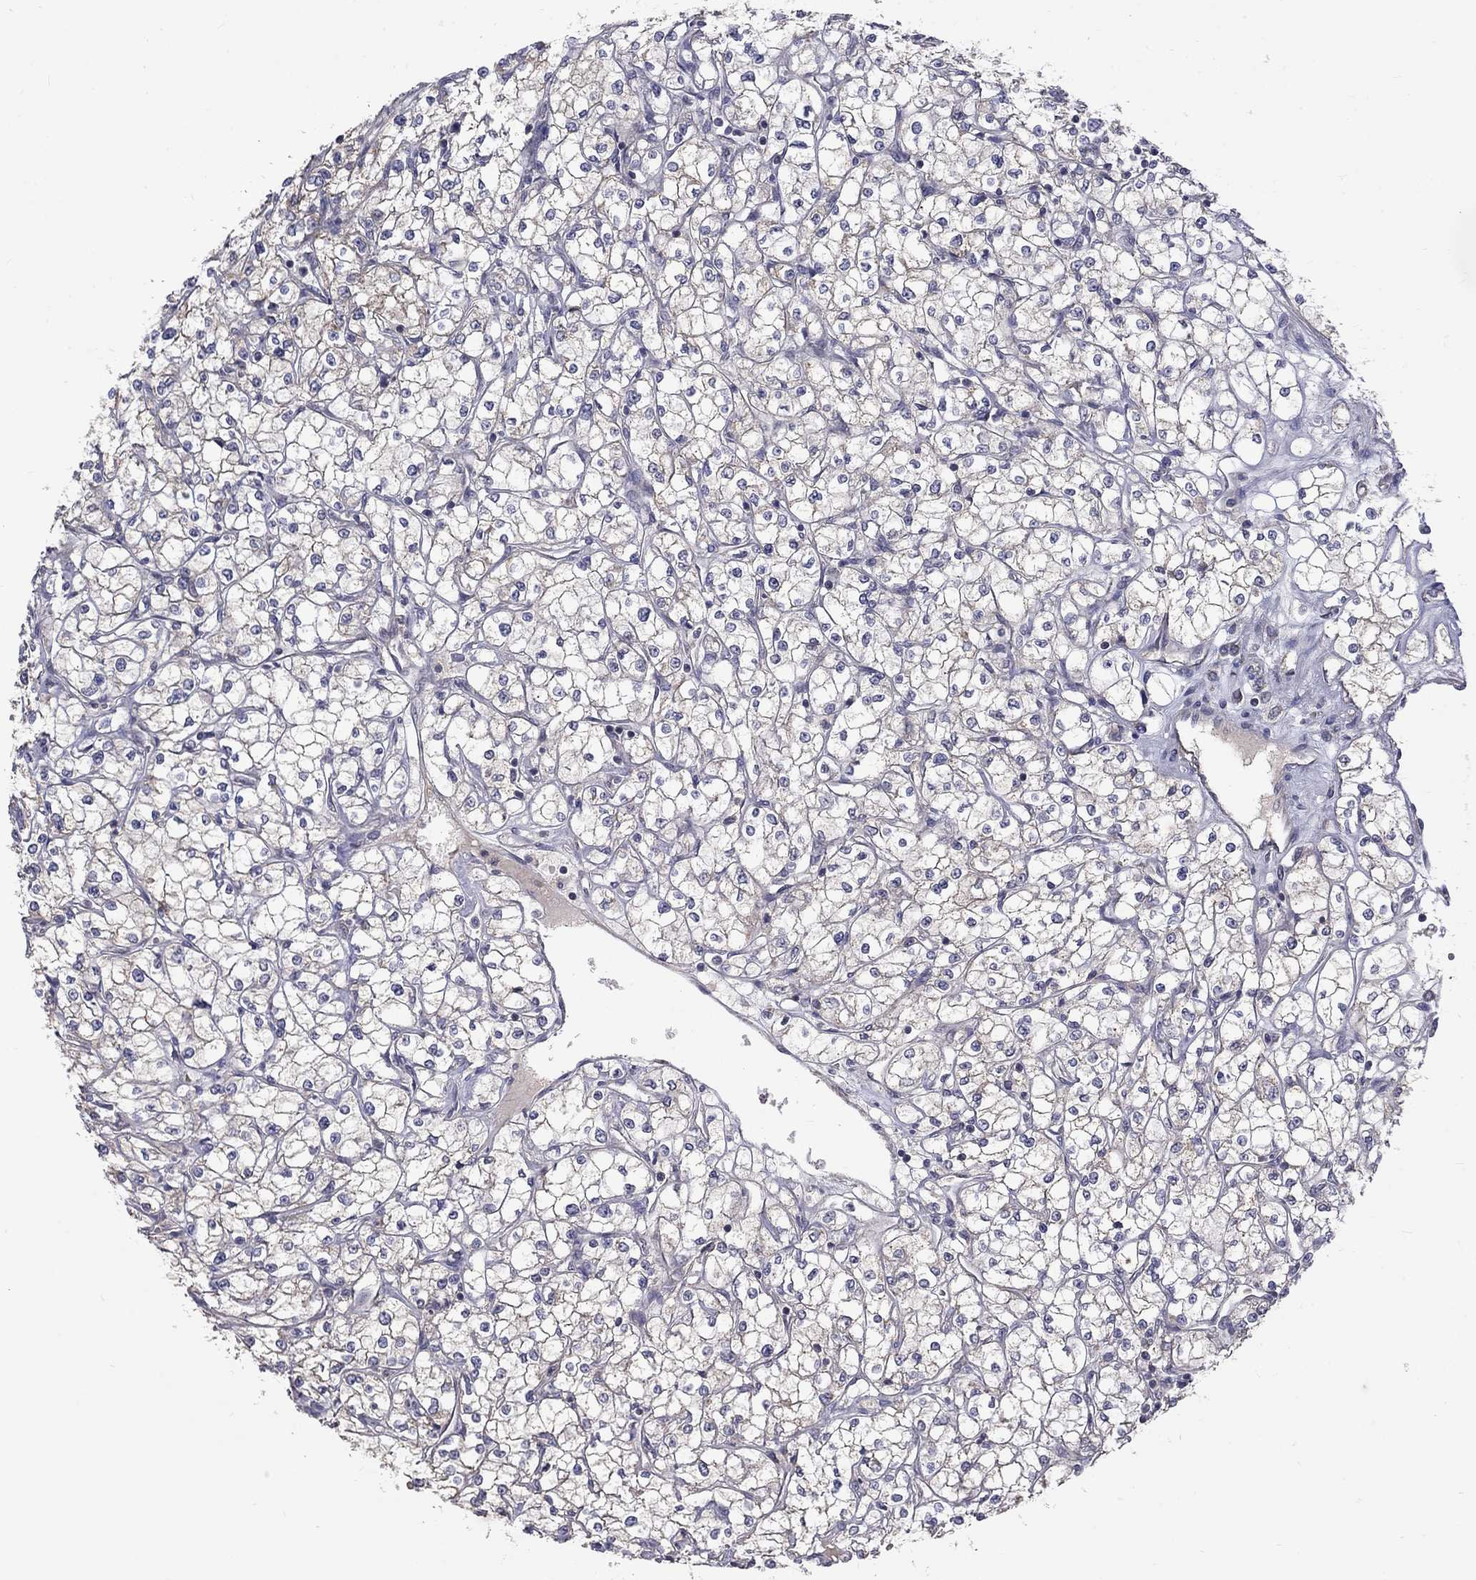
{"staining": {"intensity": "negative", "quantity": "none", "location": "none"}, "tissue": "renal cancer", "cell_type": "Tumor cells", "image_type": "cancer", "snomed": [{"axis": "morphology", "description": "Adenocarcinoma, NOS"}, {"axis": "topography", "description": "Kidney"}], "caption": "The micrograph displays no staining of tumor cells in renal cancer.", "gene": "SLC39A14", "patient": {"sex": "male", "age": 67}}